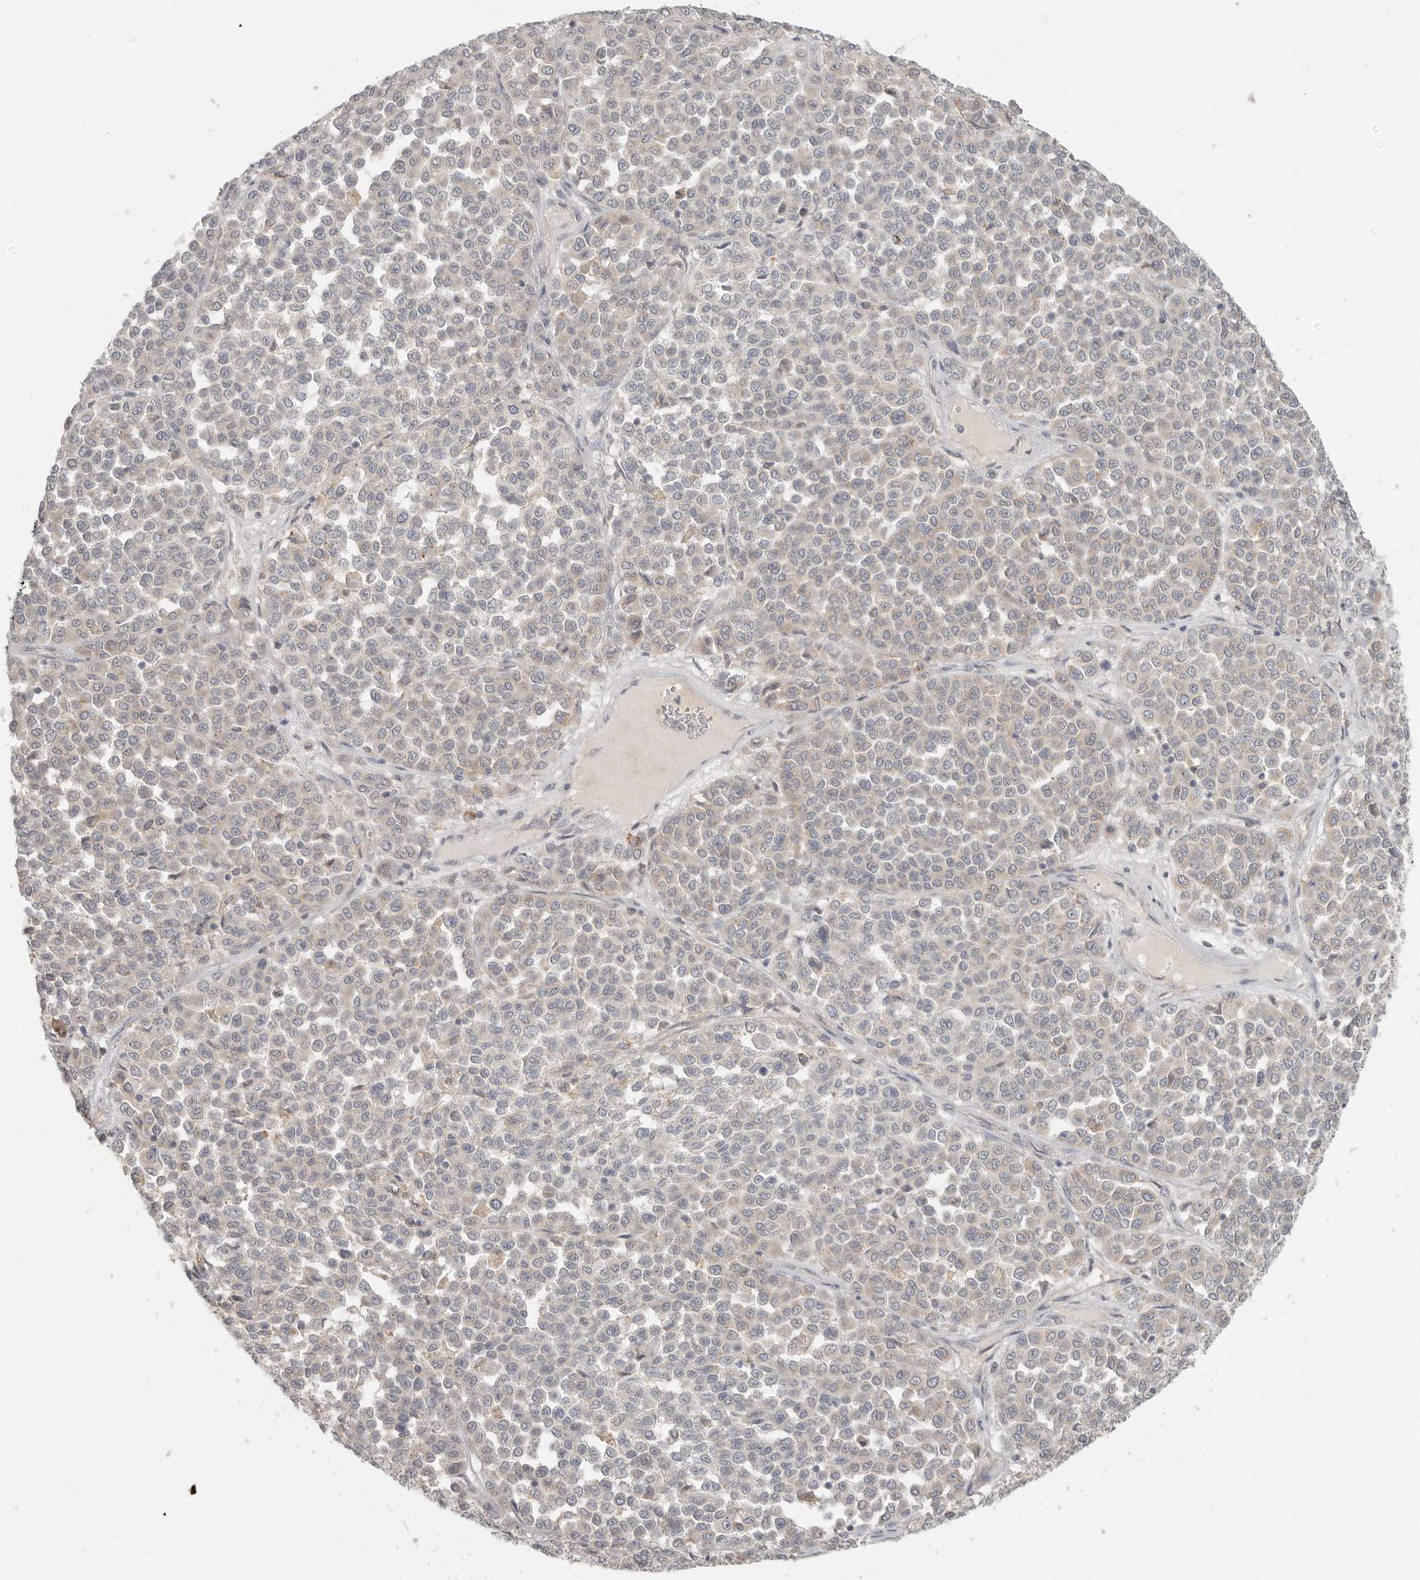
{"staining": {"intensity": "negative", "quantity": "none", "location": "none"}, "tissue": "melanoma", "cell_type": "Tumor cells", "image_type": "cancer", "snomed": [{"axis": "morphology", "description": "Malignant melanoma, Metastatic site"}, {"axis": "topography", "description": "Pancreas"}], "caption": "Image shows no protein staining in tumor cells of melanoma tissue. (DAB (3,3'-diaminobenzidine) immunohistochemistry (IHC), high magnification).", "gene": "SLC25A36", "patient": {"sex": "female", "age": 30}}